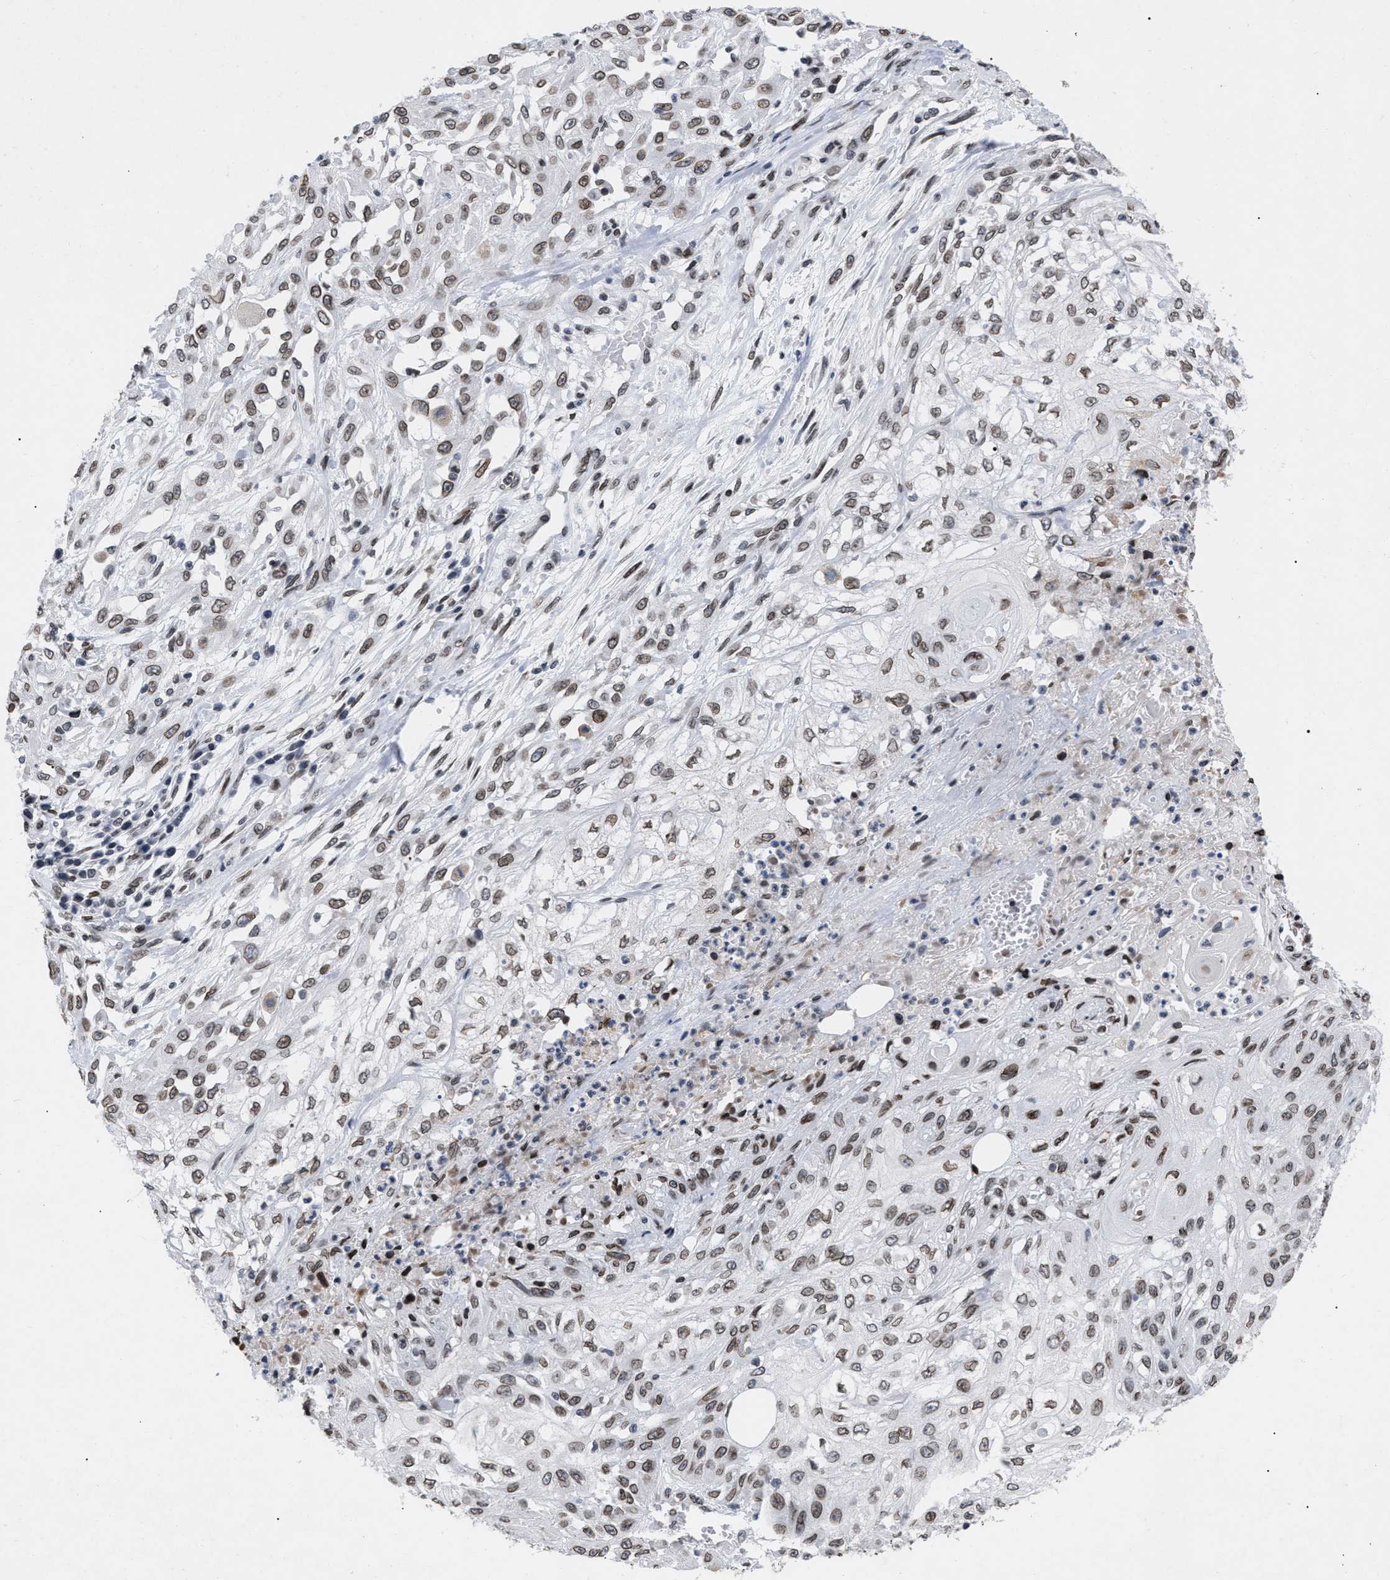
{"staining": {"intensity": "moderate", "quantity": ">75%", "location": "cytoplasmic/membranous,nuclear"}, "tissue": "skin cancer", "cell_type": "Tumor cells", "image_type": "cancer", "snomed": [{"axis": "morphology", "description": "Squamous cell carcinoma, NOS"}, {"axis": "morphology", "description": "Squamous cell carcinoma, metastatic, NOS"}, {"axis": "topography", "description": "Skin"}, {"axis": "topography", "description": "Lymph node"}], "caption": "DAB immunohistochemical staining of human skin squamous cell carcinoma reveals moderate cytoplasmic/membranous and nuclear protein positivity in about >75% of tumor cells. (Brightfield microscopy of DAB IHC at high magnification).", "gene": "TPR", "patient": {"sex": "male", "age": 75}}